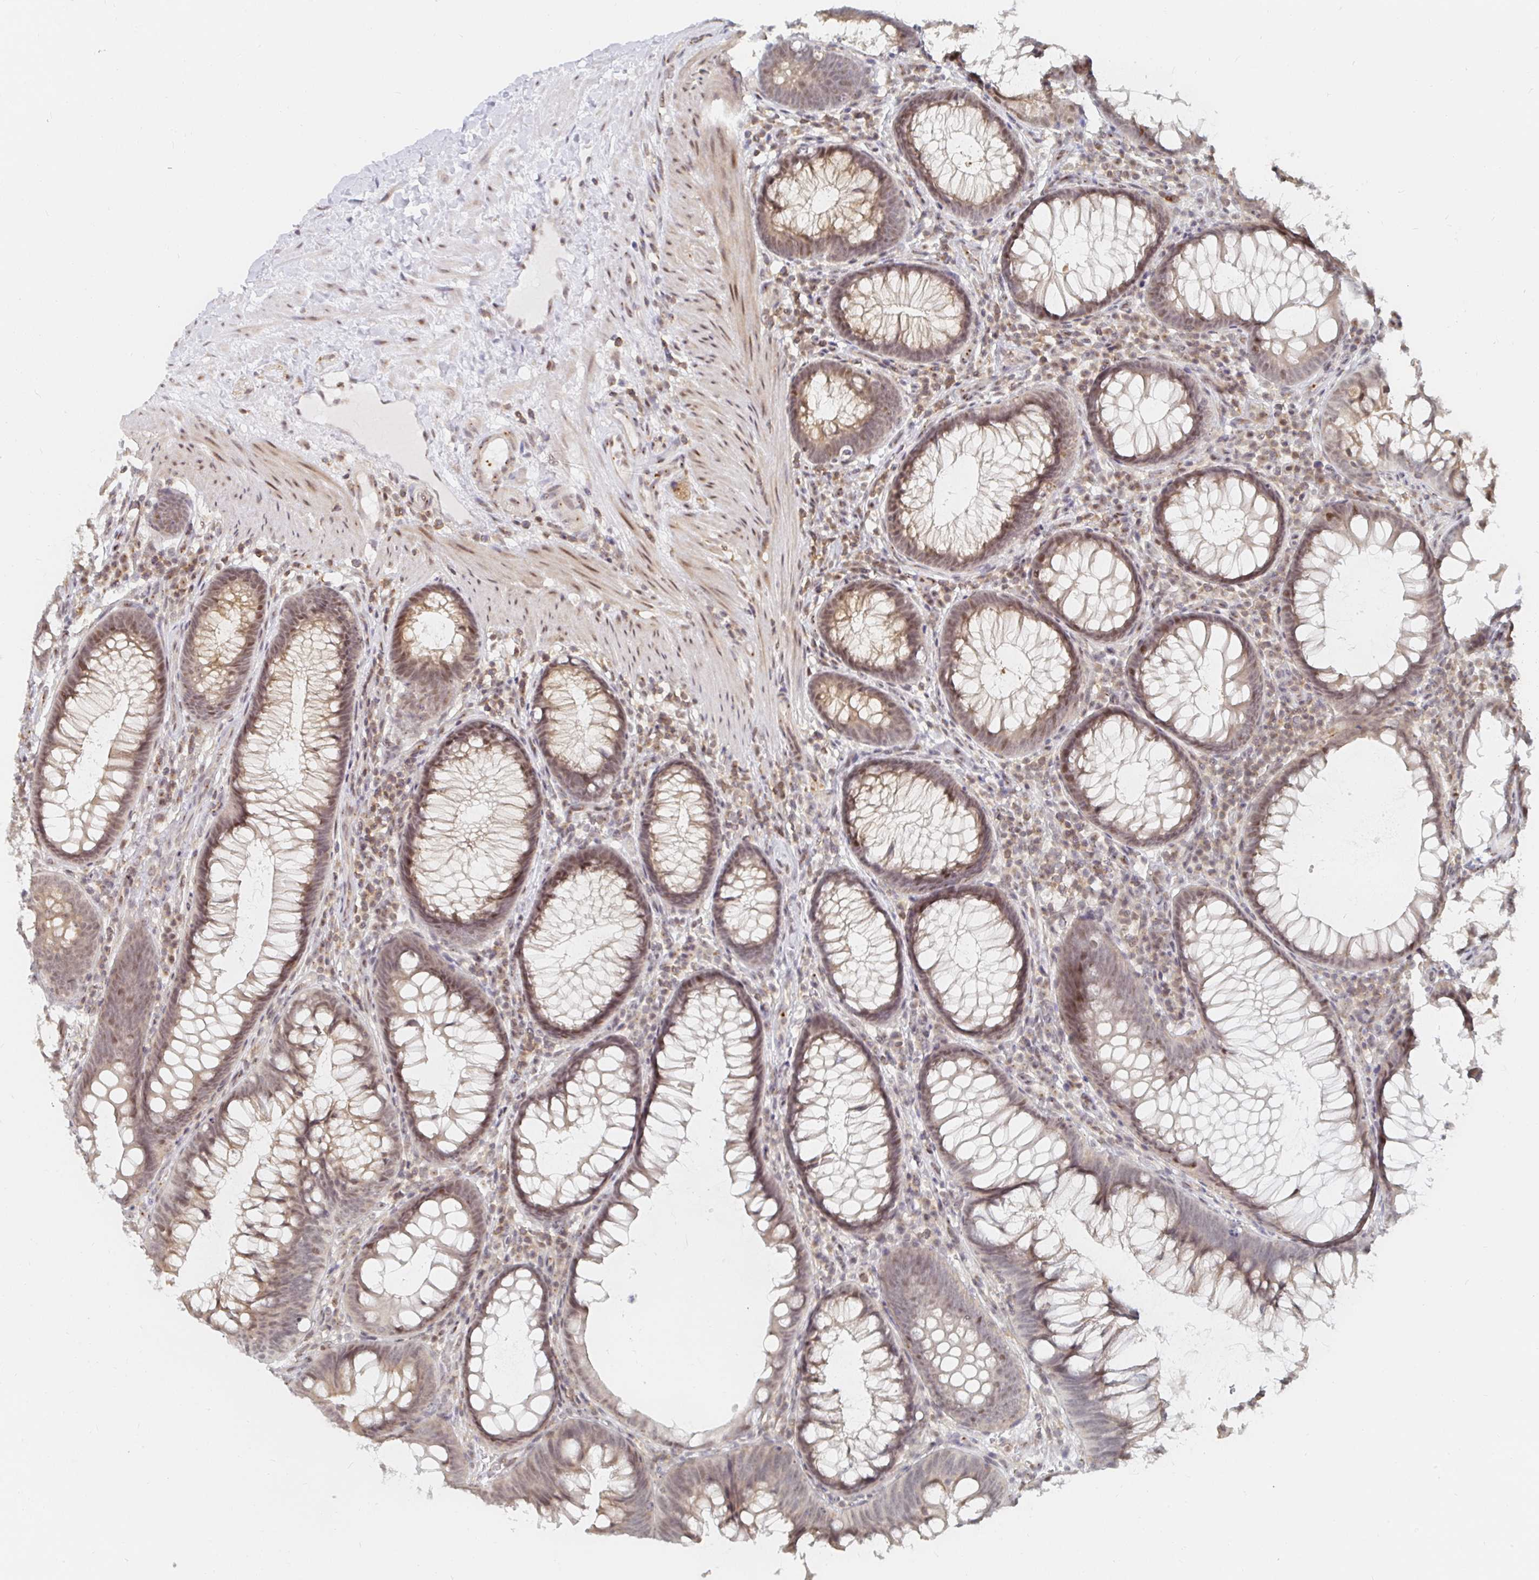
{"staining": {"intensity": "moderate", "quantity": ">75%", "location": "nuclear"}, "tissue": "colon", "cell_type": "Endothelial cells", "image_type": "normal", "snomed": [{"axis": "morphology", "description": "Normal tissue, NOS"}, {"axis": "morphology", "description": "Adenoma, NOS"}, {"axis": "topography", "description": "Soft tissue"}, {"axis": "topography", "description": "Colon"}], "caption": "A brown stain labels moderate nuclear staining of a protein in endothelial cells of normal human colon. (IHC, brightfield microscopy, high magnification).", "gene": "CHD2", "patient": {"sex": "male", "age": 47}}